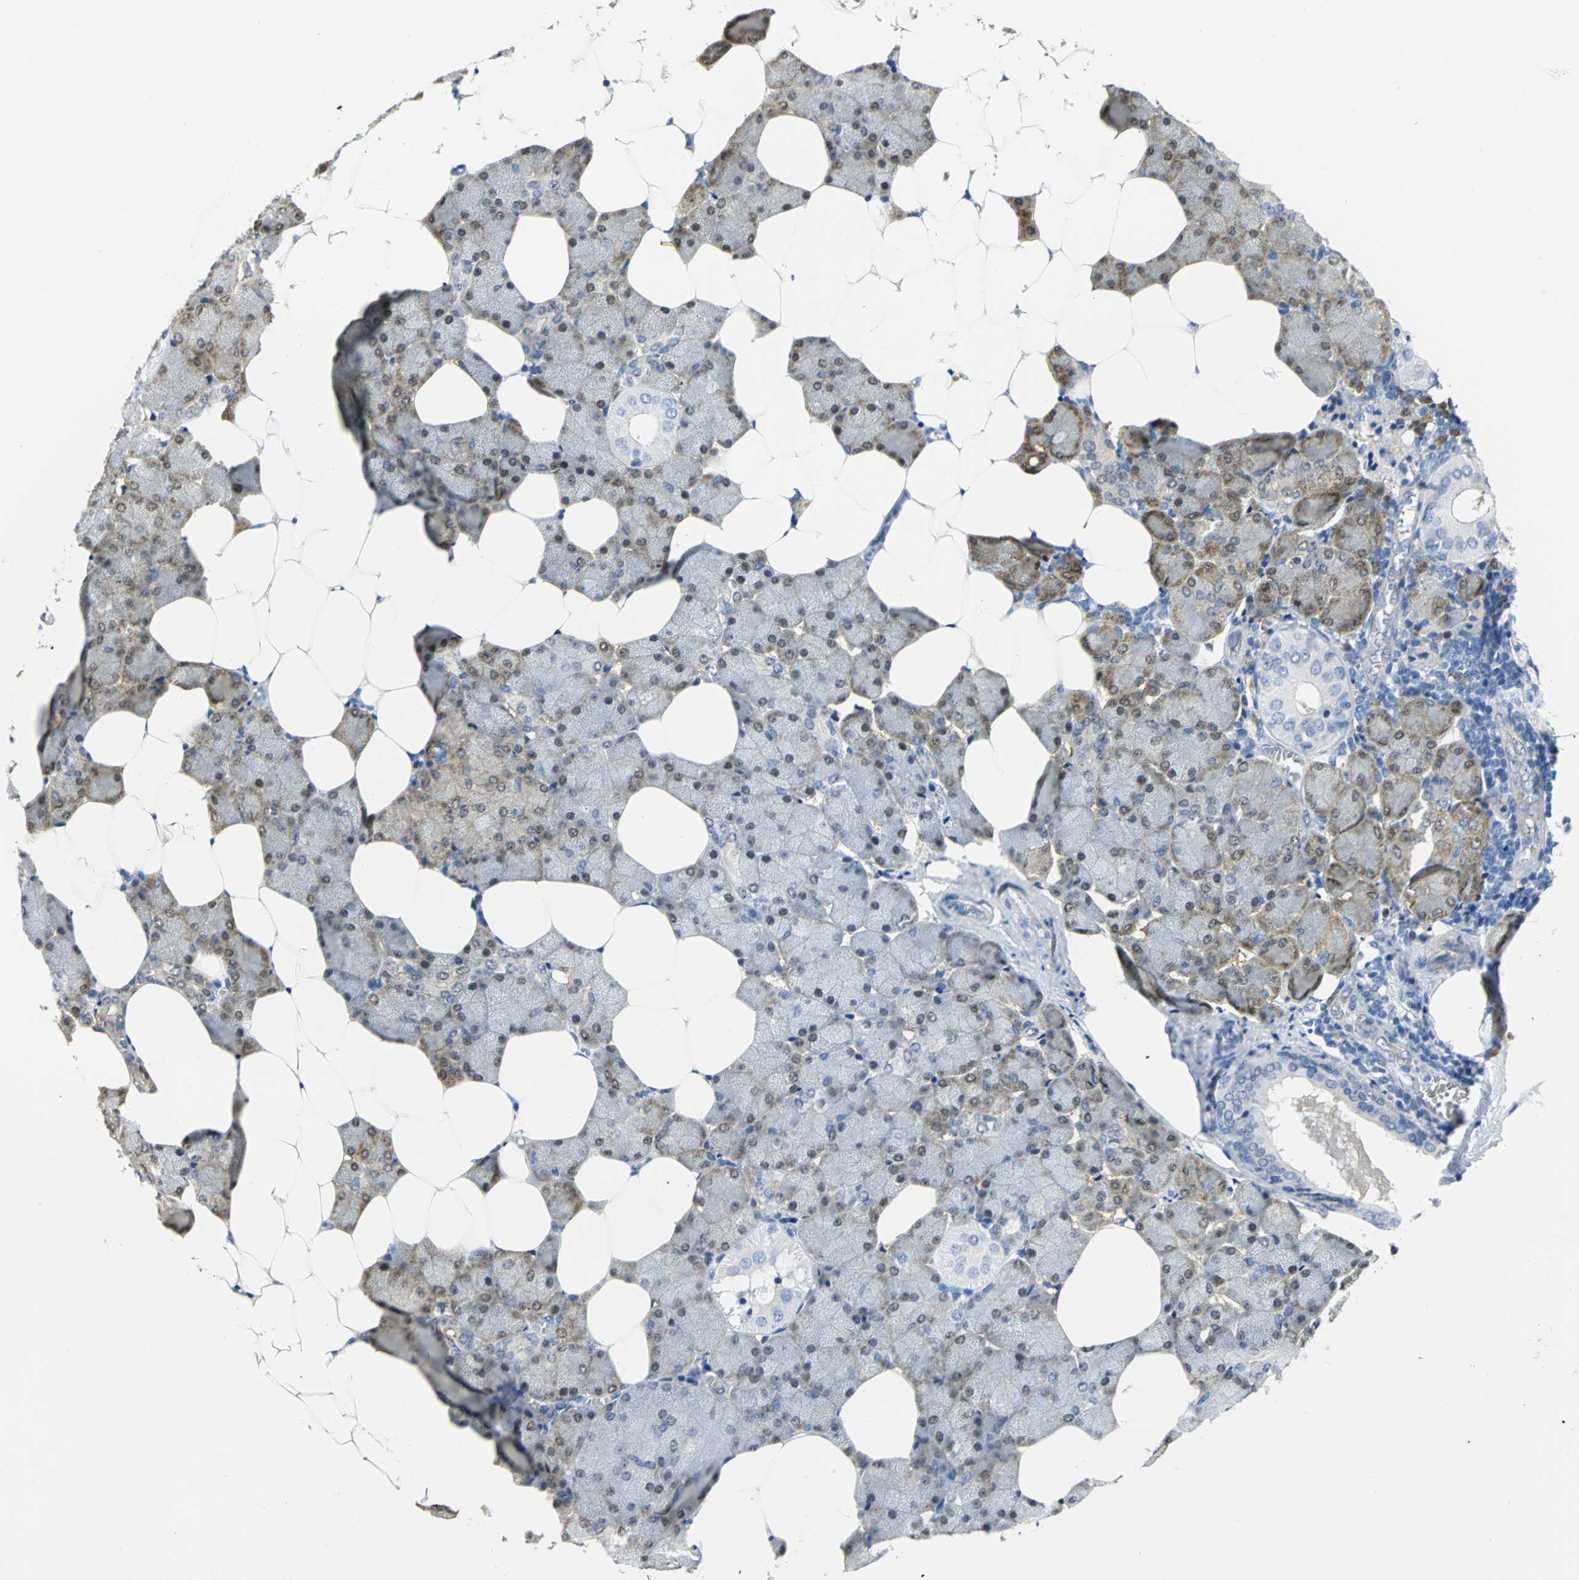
{"staining": {"intensity": "moderate", "quantity": "25%-75%", "location": "cytoplasmic/membranous"}, "tissue": "salivary gland", "cell_type": "Glandular cells", "image_type": "normal", "snomed": [{"axis": "morphology", "description": "Normal tissue, NOS"}, {"axis": "morphology", "description": "Adenoma, NOS"}, {"axis": "topography", "description": "Salivary gland"}], "caption": "Moderate cytoplasmic/membranous positivity for a protein is appreciated in approximately 25%-75% of glandular cells of unremarkable salivary gland using immunohistochemistry (IHC).", "gene": "PGM3", "patient": {"sex": "female", "age": 32}}